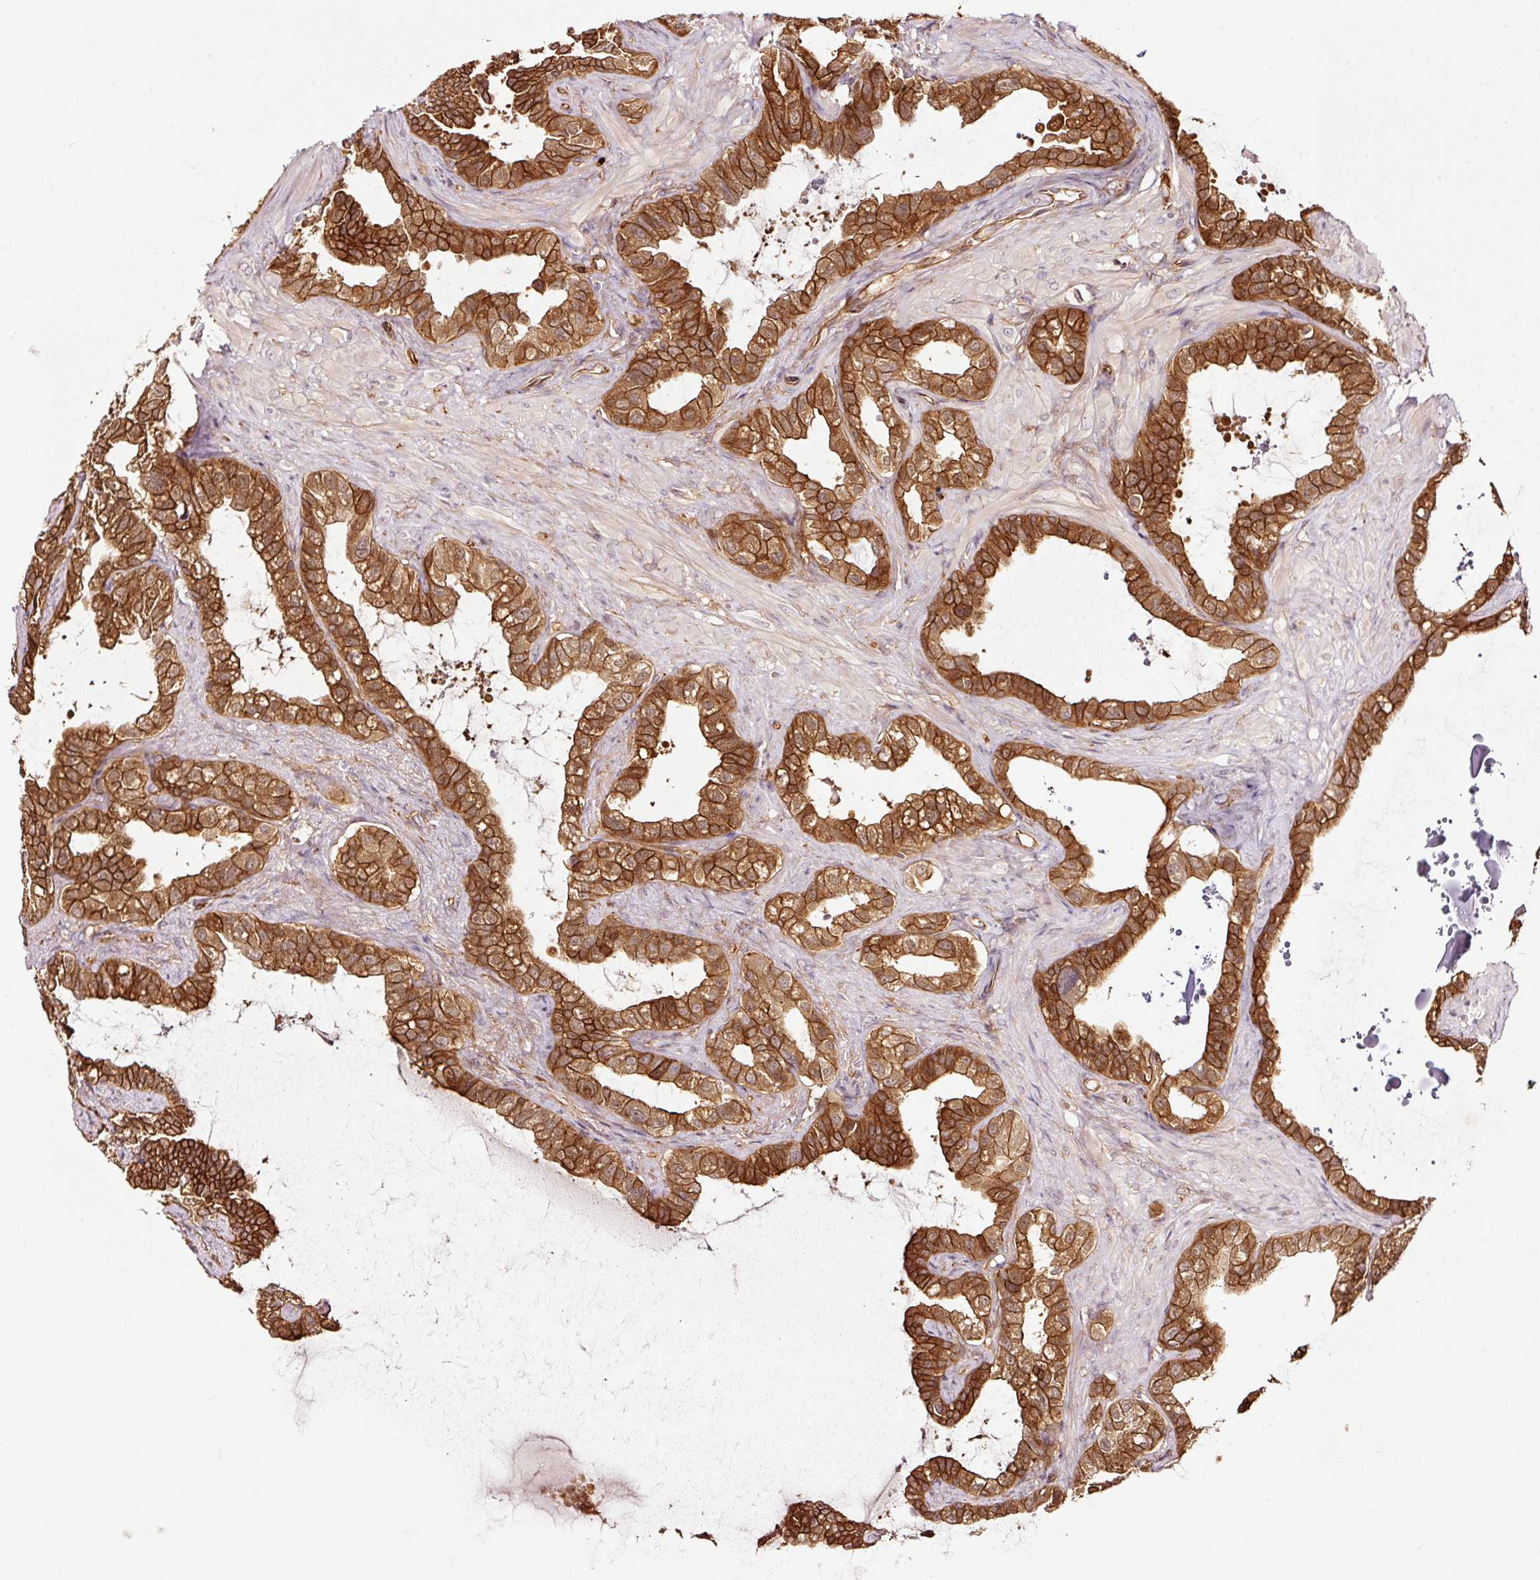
{"staining": {"intensity": "strong", "quantity": ">75%", "location": "cytoplasmic/membranous"}, "tissue": "seminal vesicle", "cell_type": "Glandular cells", "image_type": "normal", "snomed": [{"axis": "morphology", "description": "Normal tissue, NOS"}, {"axis": "topography", "description": "Seminal veicle"}, {"axis": "topography", "description": "Peripheral nerve tissue"}], "caption": "Protein staining displays strong cytoplasmic/membranous expression in approximately >75% of glandular cells in normal seminal vesicle. The staining is performed using DAB brown chromogen to label protein expression. The nuclei are counter-stained blue using hematoxylin.", "gene": "METAP1", "patient": {"sex": "male", "age": 76}}